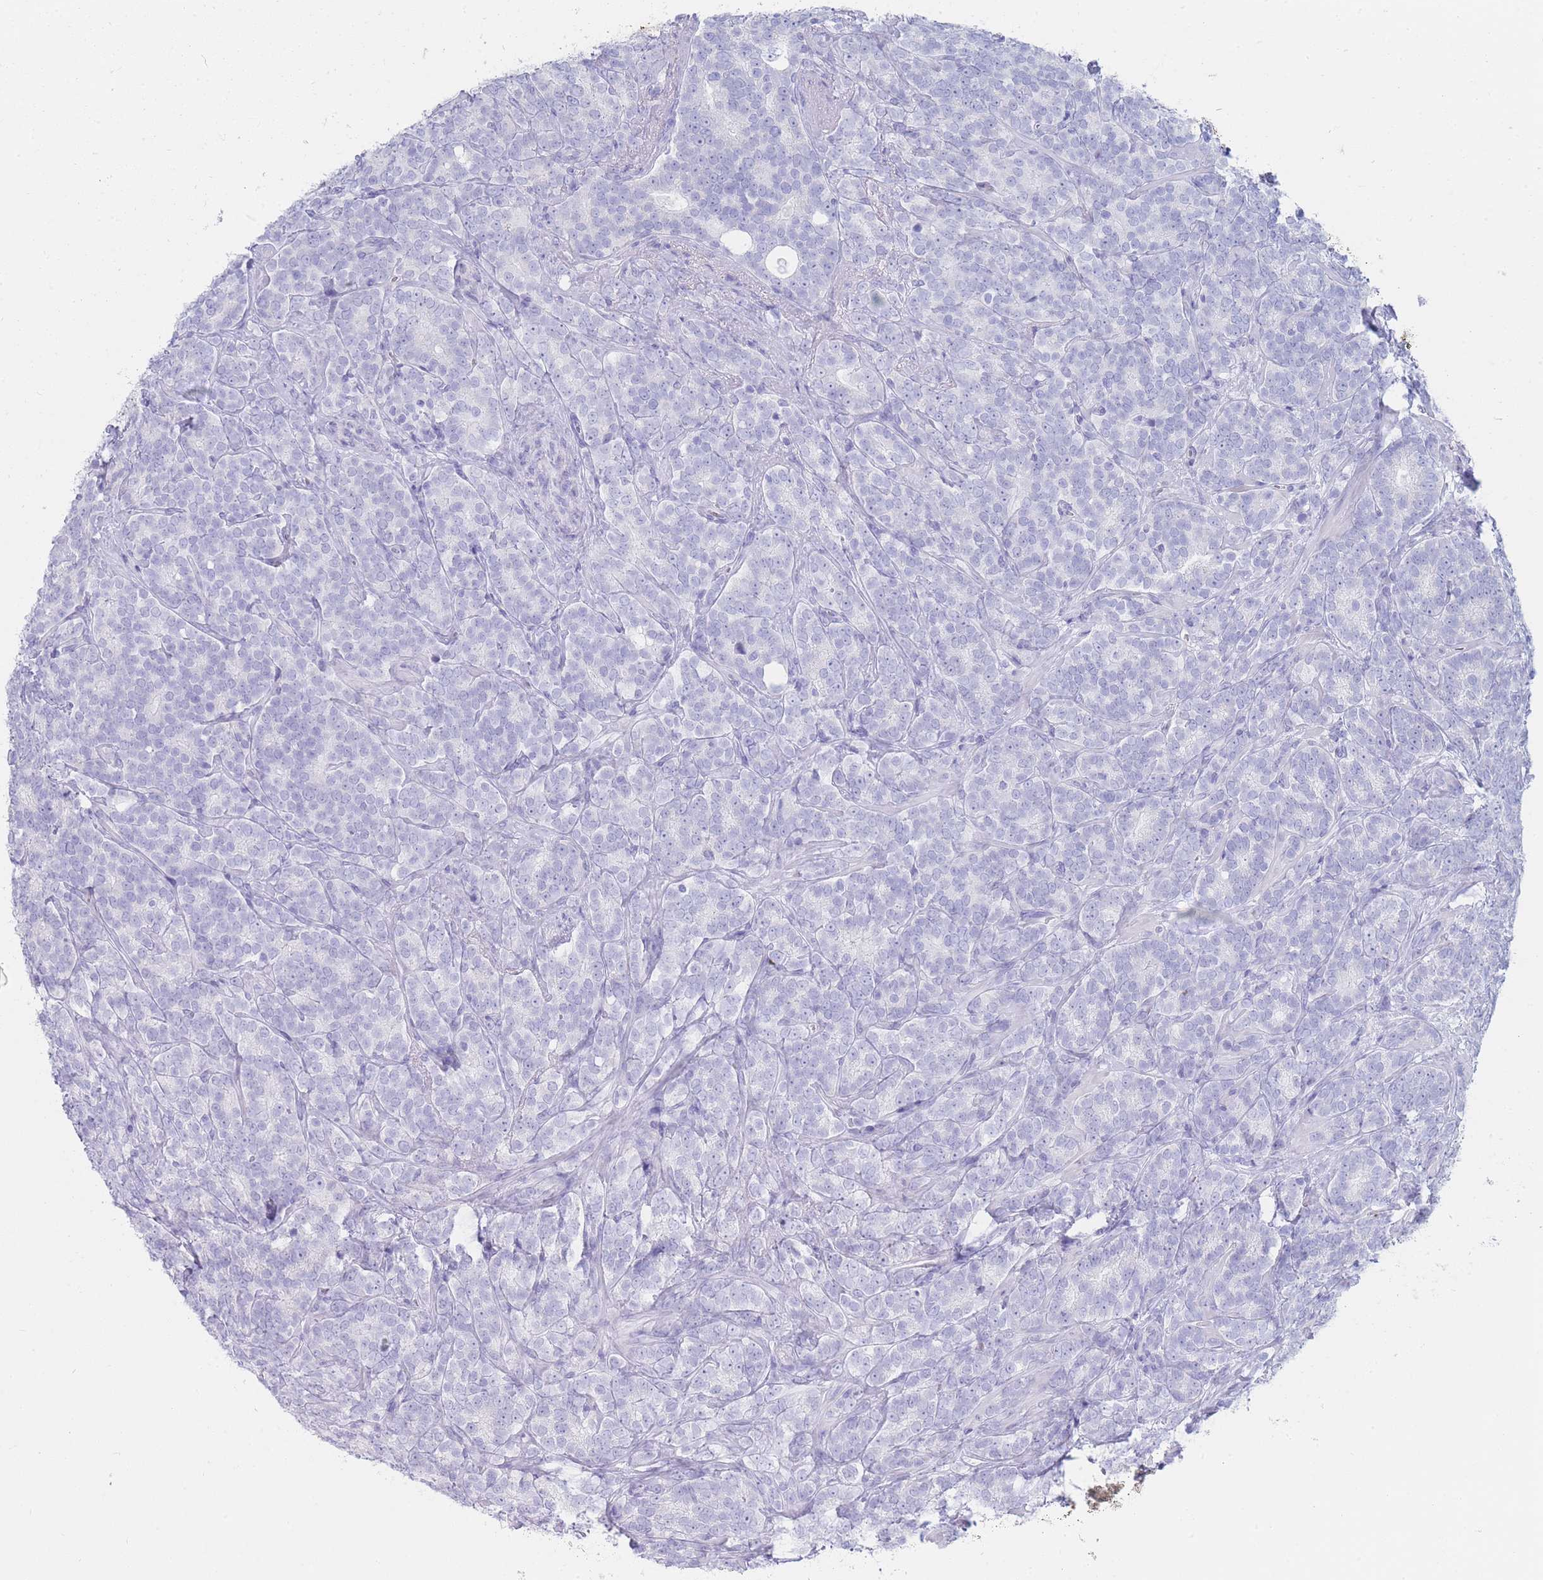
{"staining": {"intensity": "negative", "quantity": "none", "location": "none"}, "tissue": "prostate cancer", "cell_type": "Tumor cells", "image_type": "cancer", "snomed": [{"axis": "morphology", "description": "Adenocarcinoma, High grade"}, {"axis": "topography", "description": "Prostate"}], "caption": "Tumor cells are negative for brown protein staining in adenocarcinoma (high-grade) (prostate).", "gene": "HBG2", "patient": {"sex": "male", "age": 64}}